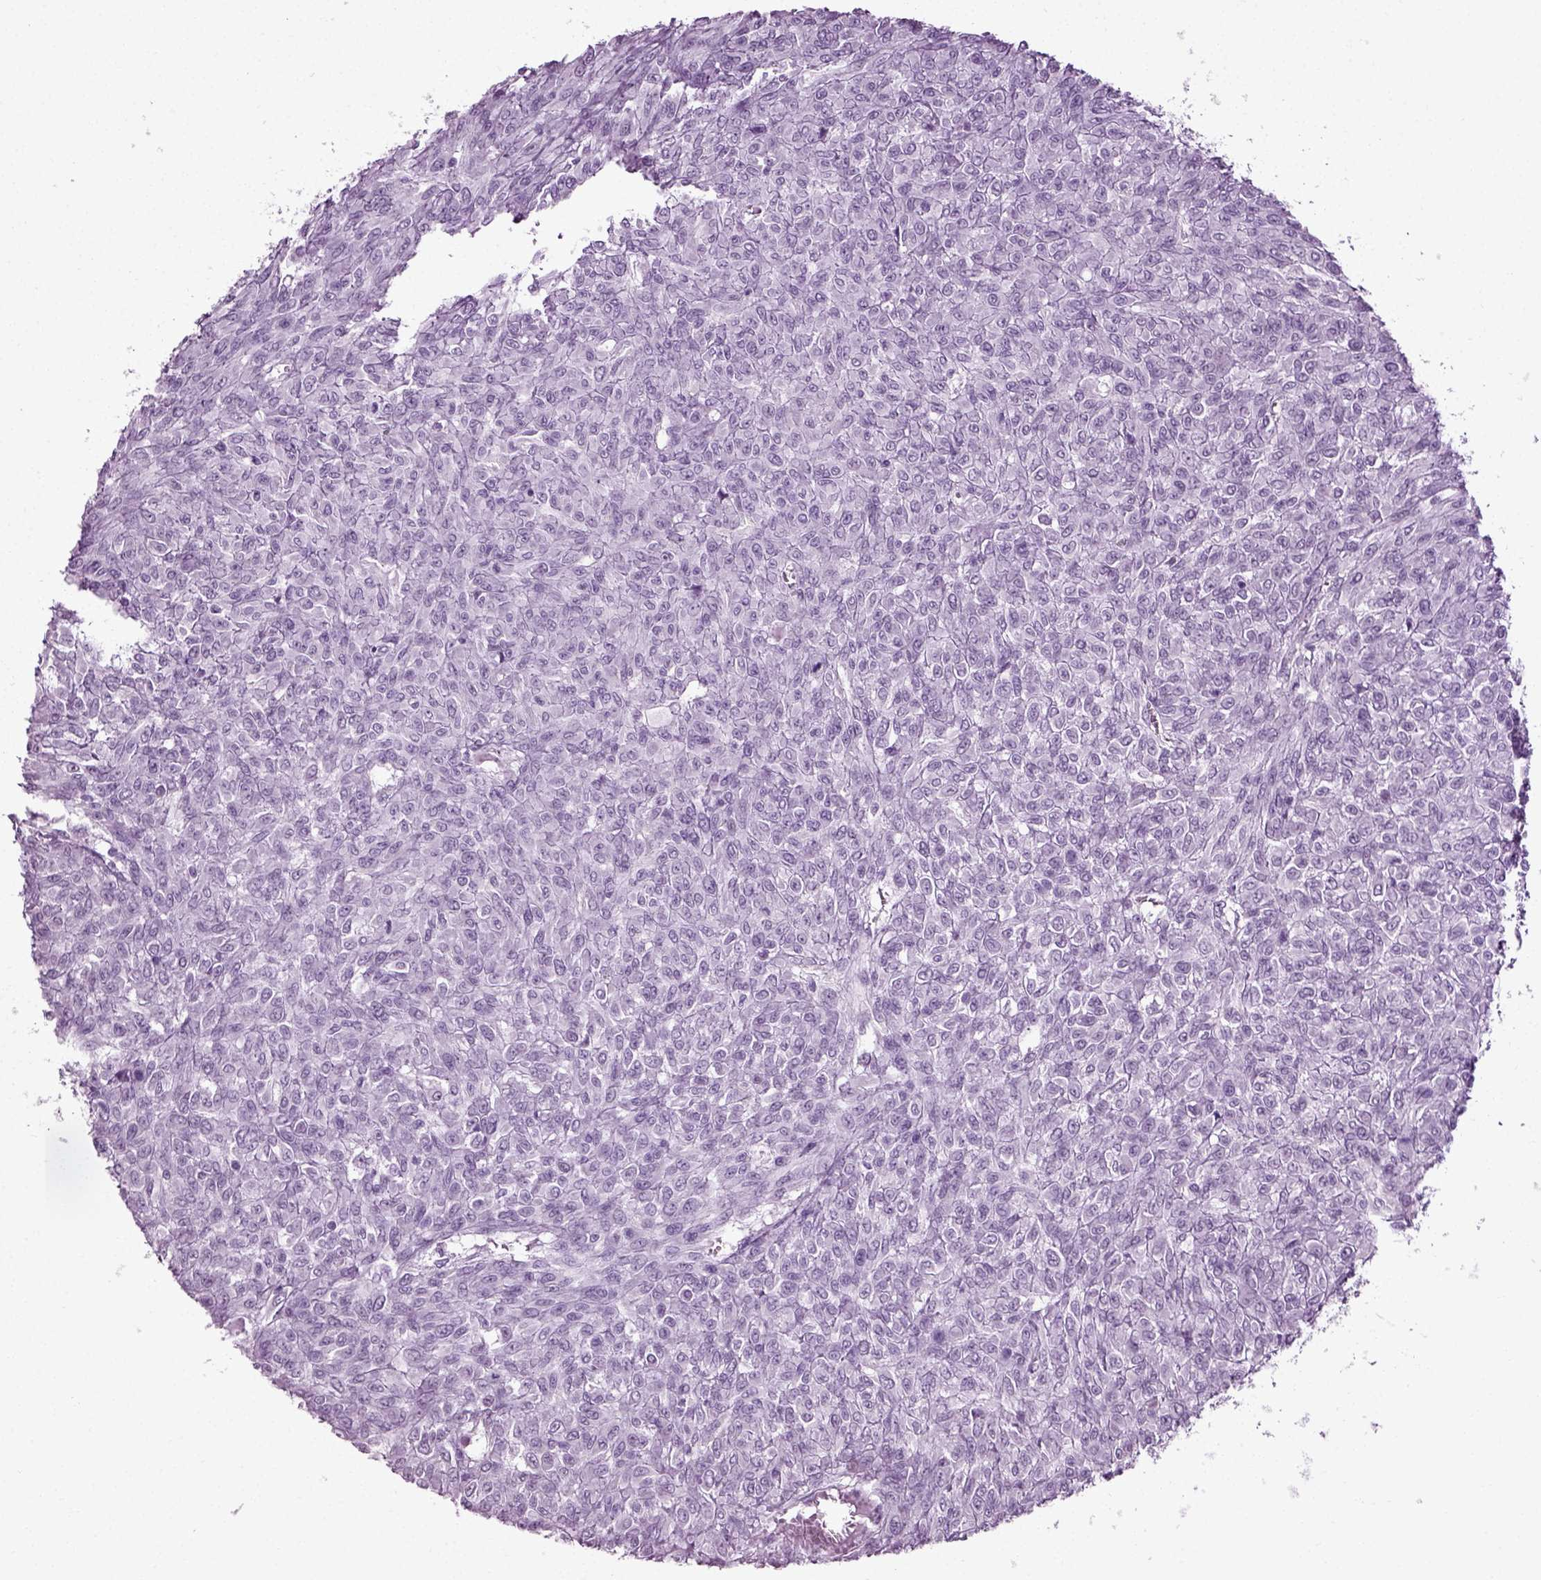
{"staining": {"intensity": "negative", "quantity": "none", "location": "none"}, "tissue": "renal cancer", "cell_type": "Tumor cells", "image_type": "cancer", "snomed": [{"axis": "morphology", "description": "Adenocarcinoma, NOS"}, {"axis": "topography", "description": "Kidney"}], "caption": "There is no significant expression in tumor cells of renal cancer (adenocarcinoma).", "gene": "SLC26A8", "patient": {"sex": "male", "age": 58}}